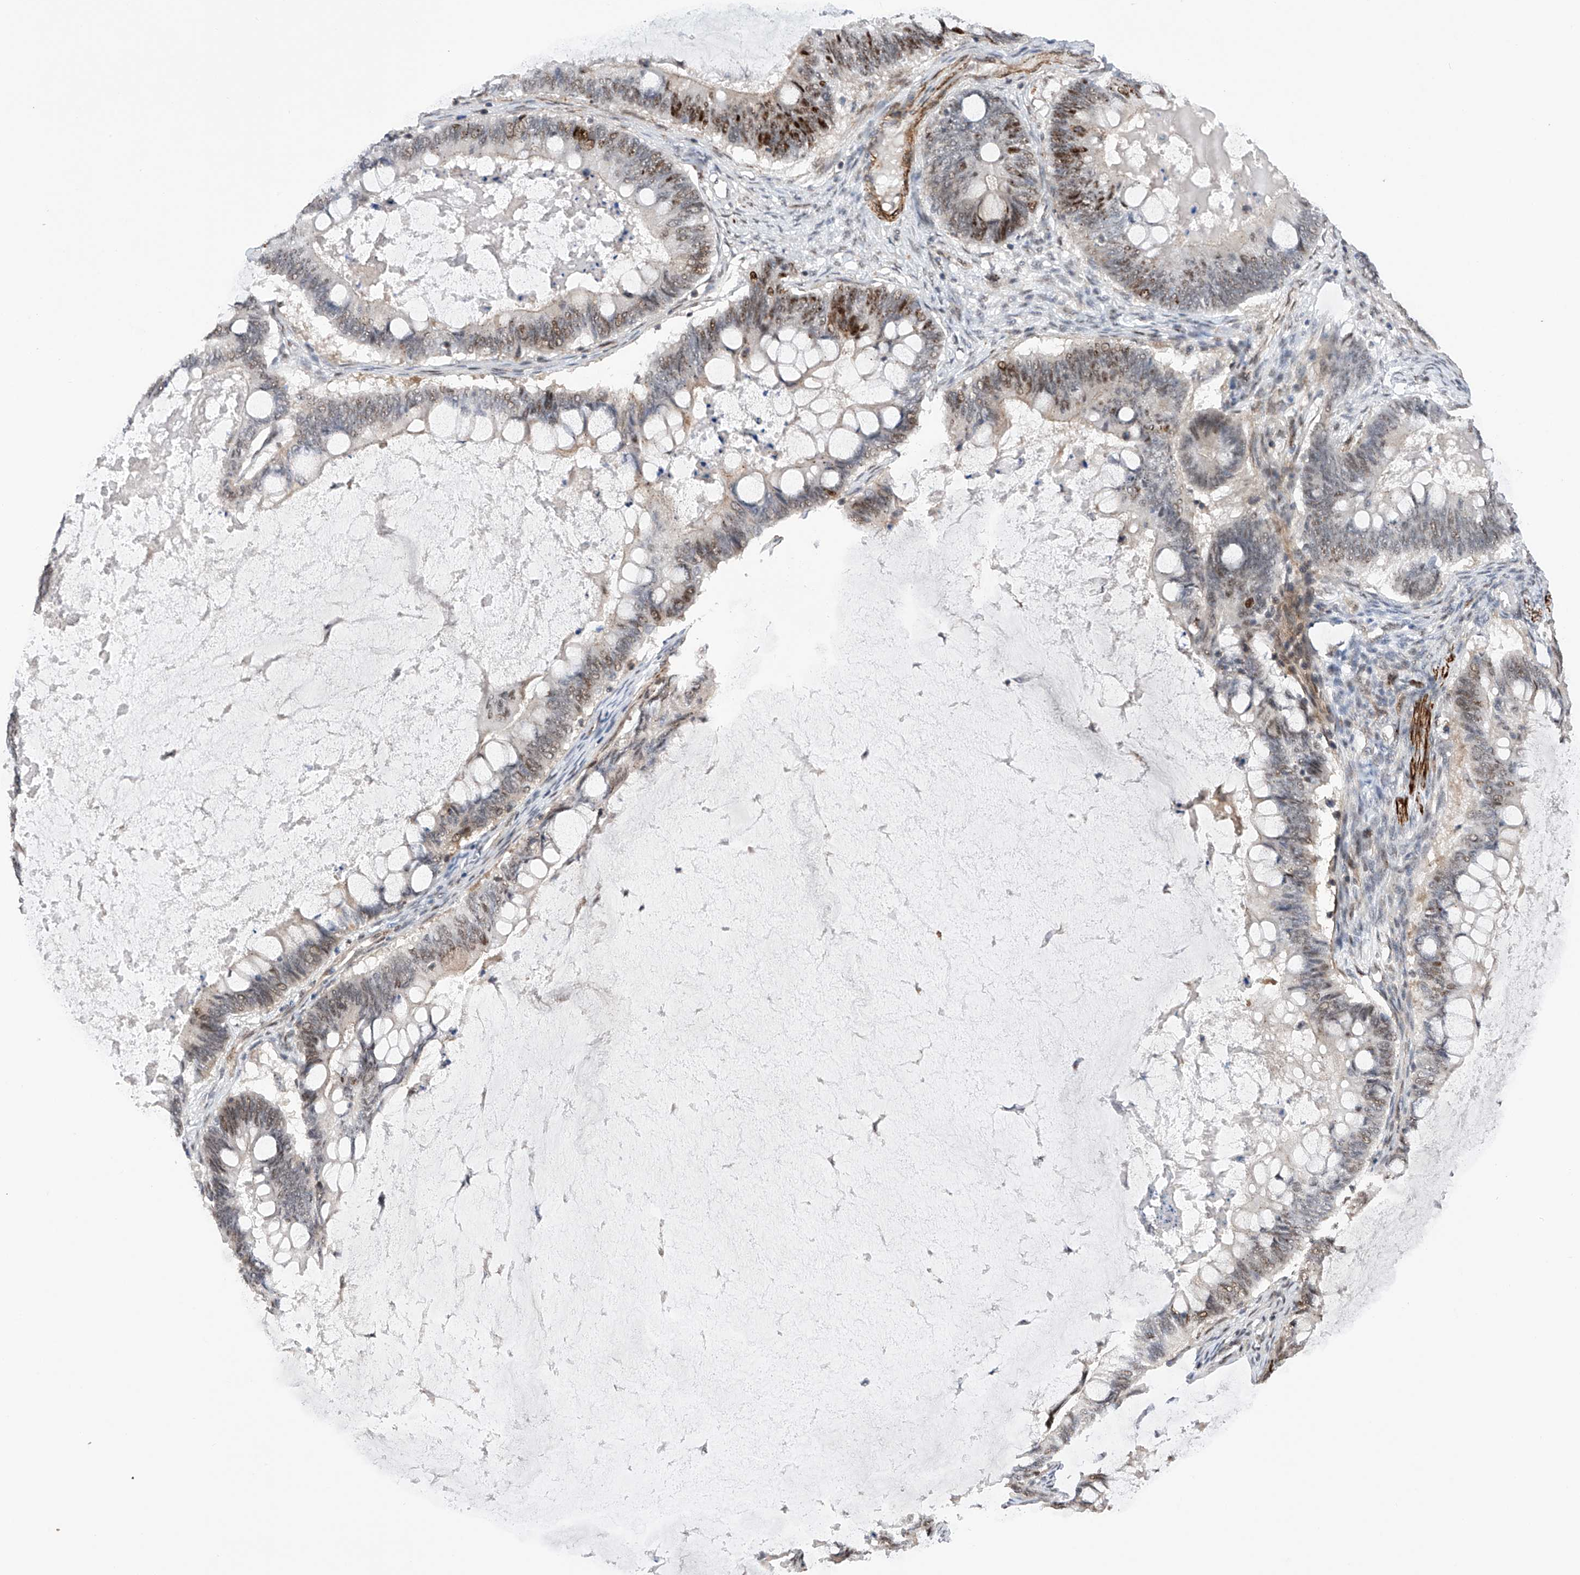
{"staining": {"intensity": "moderate", "quantity": "25%-75%", "location": "nuclear"}, "tissue": "ovarian cancer", "cell_type": "Tumor cells", "image_type": "cancer", "snomed": [{"axis": "morphology", "description": "Cystadenocarcinoma, mucinous, NOS"}, {"axis": "topography", "description": "Ovary"}], "caption": "A medium amount of moderate nuclear expression is seen in about 25%-75% of tumor cells in ovarian cancer (mucinous cystadenocarcinoma) tissue. (brown staining indicates protein expression, while blue staining denotes nuclei).", "gene": "NFATC4", "patient": {"sex": "female", "age": 61}}